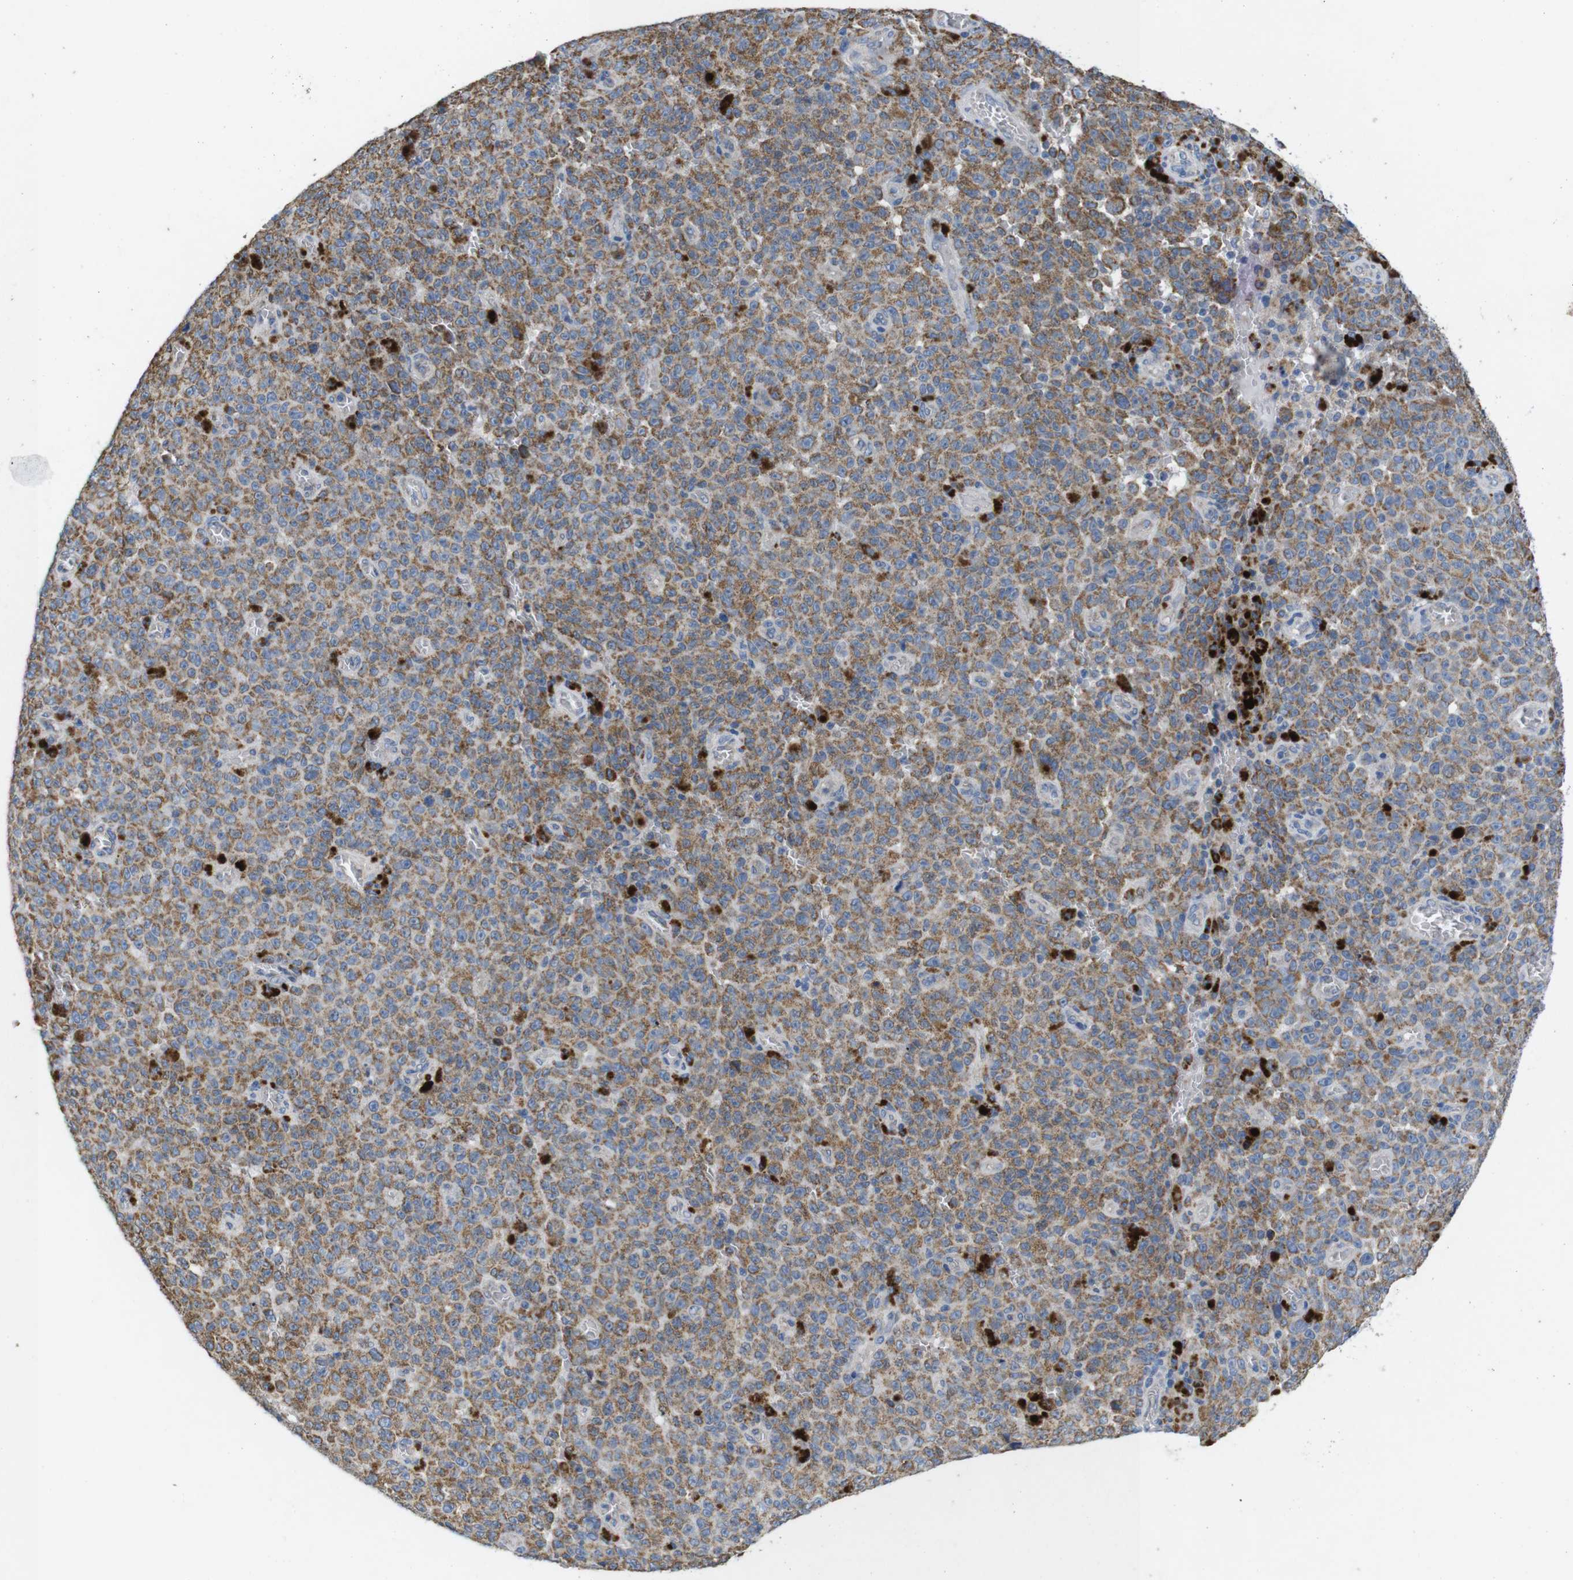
{"staining": {"intensity": "moderate", "quantity": ">75%", "location": "cytoplasmic/membranous"}, "tissue": "melanoma", "cell_type": "Tumor cells", "image_type": "cancer", "snomed": [{"axis": "morphology", "description": "Malignant melanoma, NOS"}, {"axis": "topography", "description": "Skin"}], "caption": "This photomicrograph exhibits melanoma stained with IHC to label a protein in brown. The cytoplasmic/membranous of tumor cells show moderate positivity for the protein. Nuclei are counter-stained blue.", "gene": "F2RL1", "patient": {"sex": "female", "age": 82}}